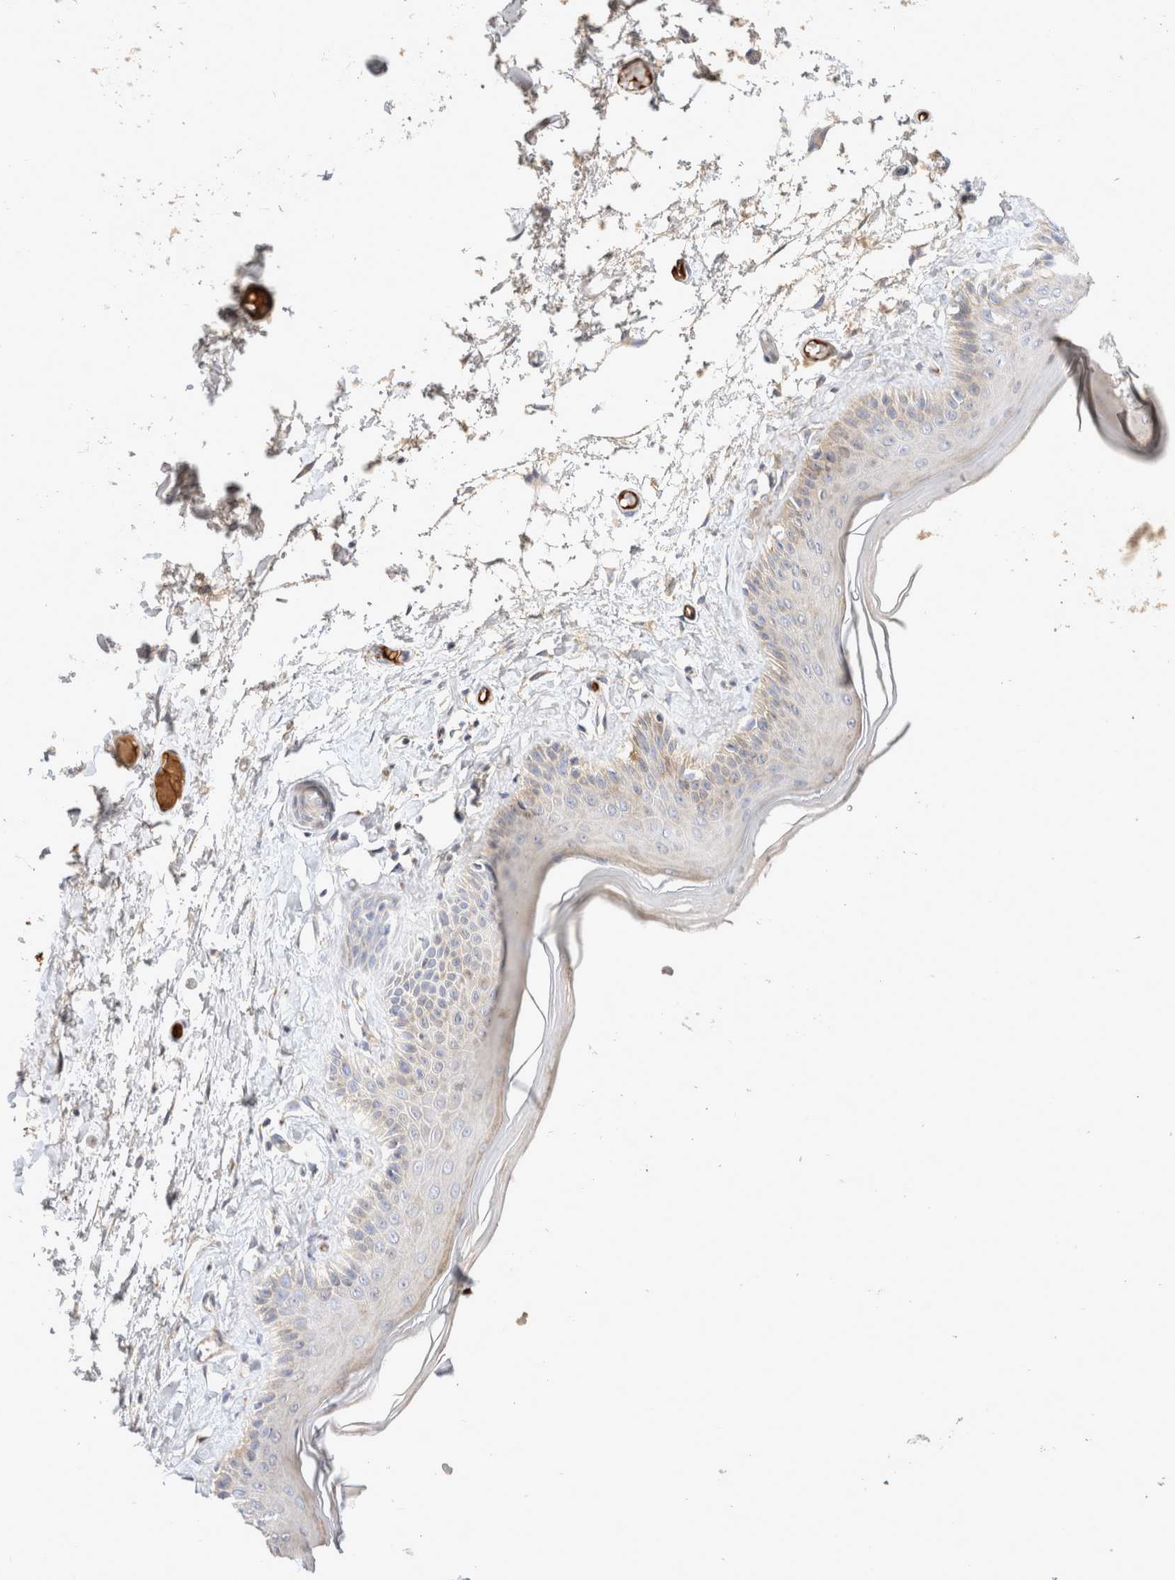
{"staining": {"intensity": "weak", "quantity": "<25%", "location": "cytoplasmic/membranous"}, "tissue": "skin", "cell_type": "Epidermal cells", "image_type": "normal", "snomed": [{"axis": "morphology", "description": "Normal tissue, NOS"}, {"axis": "topography", "description": "Vulva"}], "caption": "The image shows no staining of epidermal cells in benign skin.", "gene": "EIF4G3", "patient": {"sex": "female", "age": 73}}